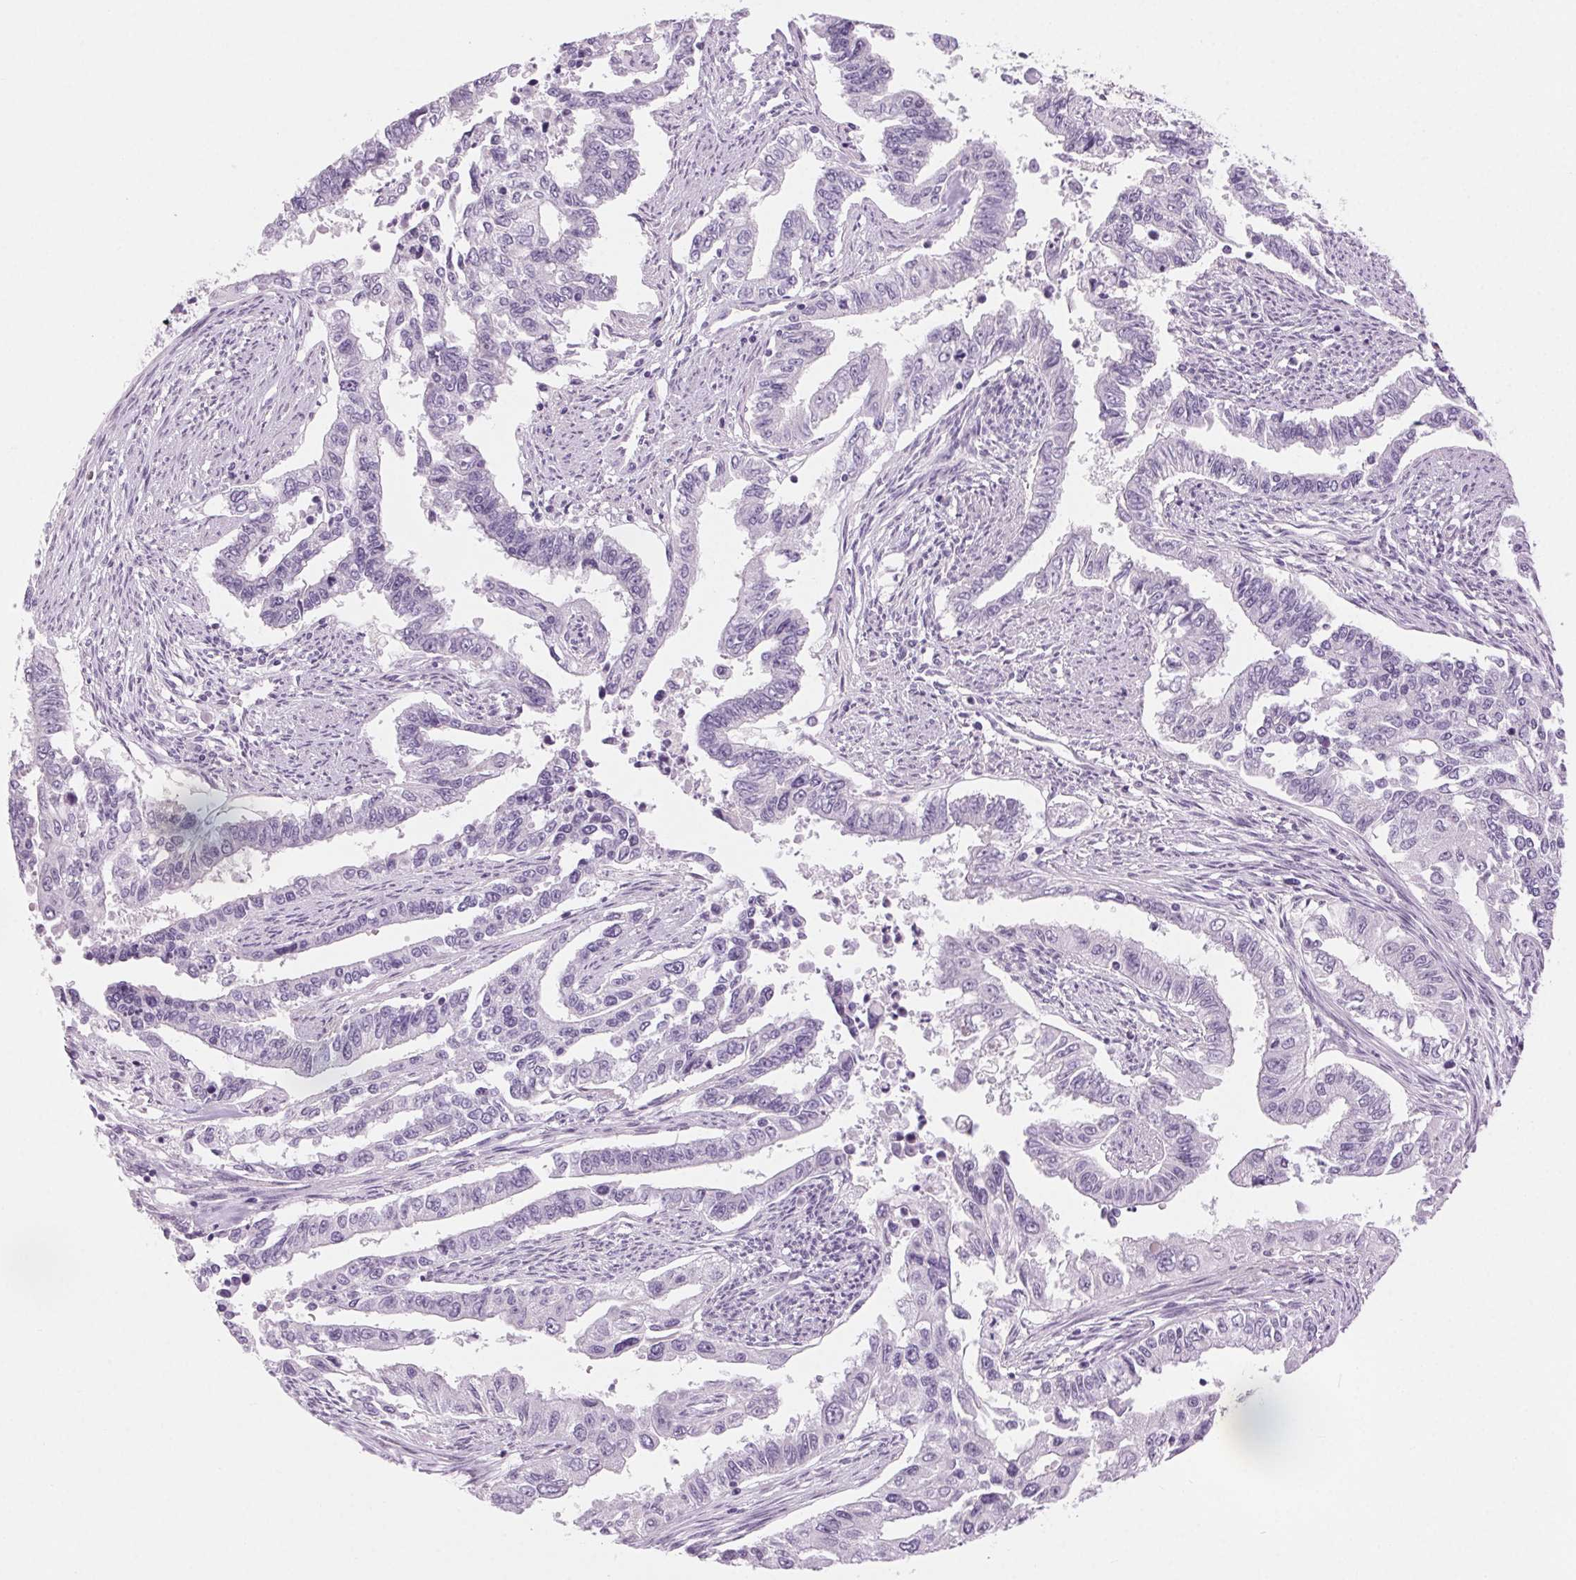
{"staining": {"intensity": "negative", "quantity": "none", "location": "none"}, "tissue": "endometrial cancer", "cell_type": "Tumor cells", "image_type": "cancer", "snomed": [{"axis": "morphology", "description": "Adenocarcinoma, NOS"}, {"axis": "topography", "description": "Uterus"}], "caption": "Protein analysis of adenocarcinoma (endometrial) displays no significant staining in tumor cells. (DAB immunohistochemistry (IHC) with hematoxylin counter stain).", "gene": "SLC6A19", "patient": {"sex": "female", "age": 59}}